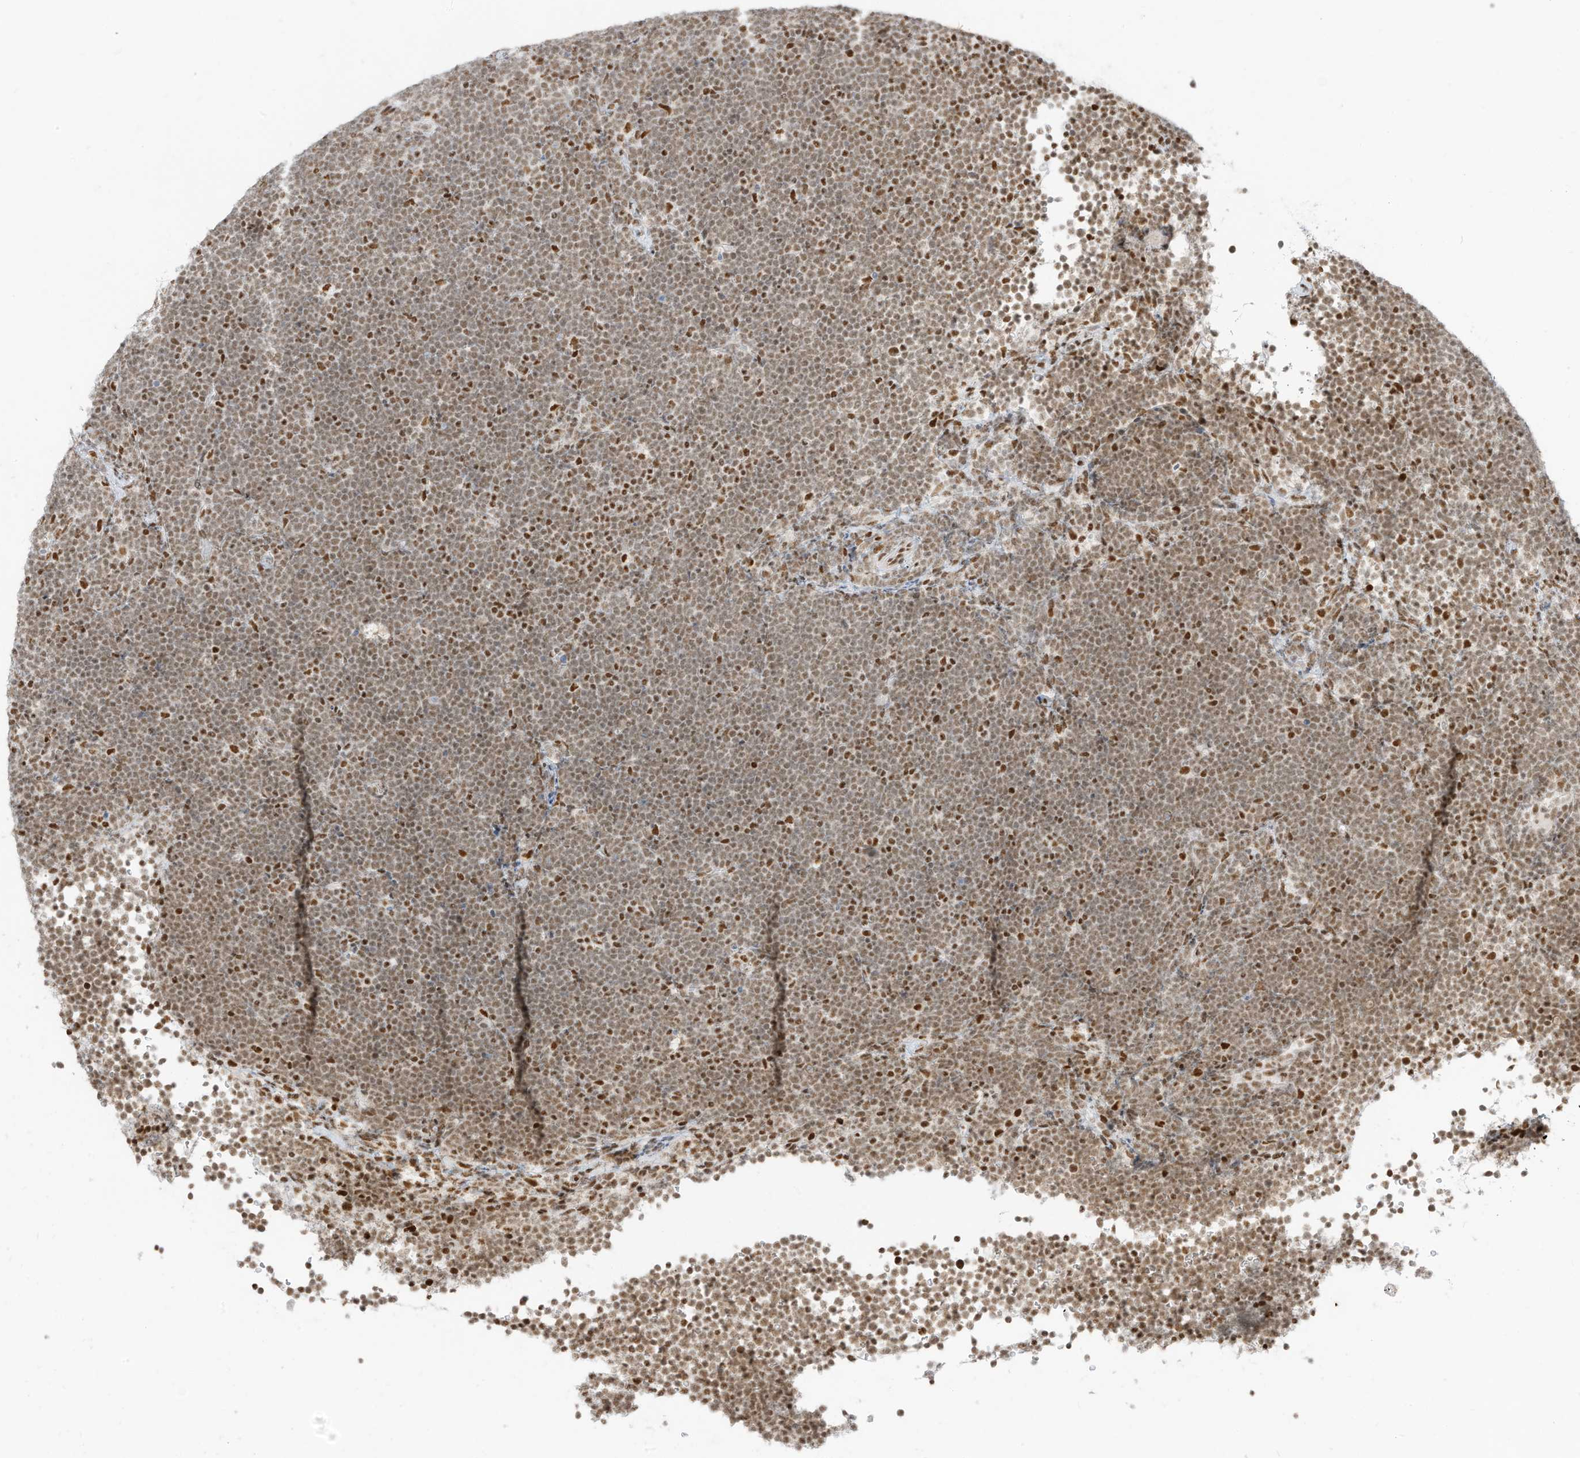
{"staining": {"intensity": "moderate", "quantity": ">75%", "location": "nuclear"}, "tissue": "lymphoma", "cell_type": "Tumor cells", "image_type": "cancer", "snomed": [{"axis": "morphology", "description": "Malignant lymphoma, non-Hodgkin's type, High grade"}, {"axis": "topography", "description": "Lymph node"}], "caption": "This photomicrograph demonstrates IHC staining of lymphoma, with medium moderate nuclear positivity in about >75% of tumor cells.", "gene": "SMARCA2", "patient": {"sex": "male", "age": 13}}